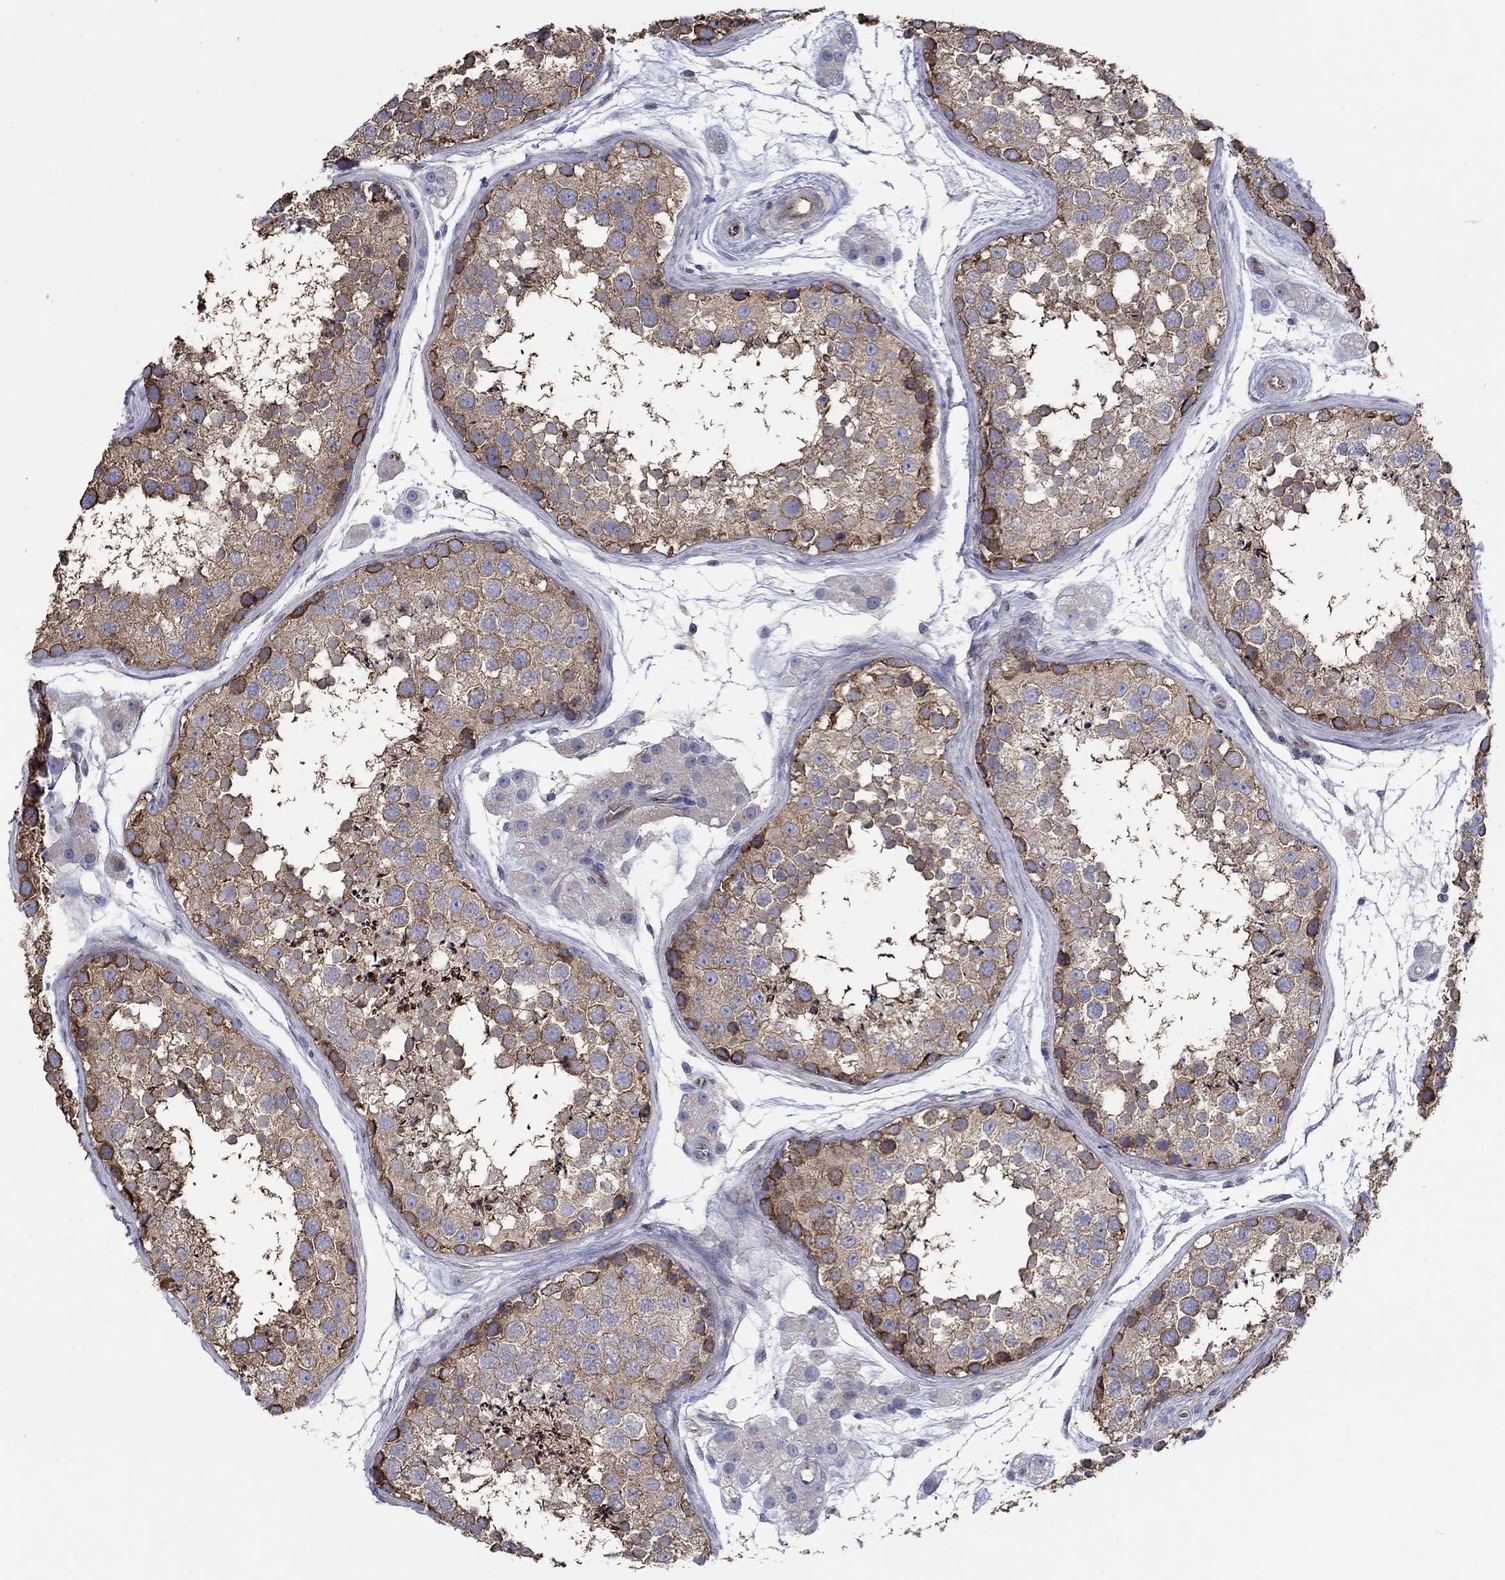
{"staining": {"intensity": "strong", "quantity": "<25%", "location": "cytoplasmic/membranous,nuclear"}, "tissue": "testis", "cell_type": "Cells in seminiferous ducts", "image_type": "normal", "snomed": [{"axis": "morphology", "description": "Normal tissue, NOS"}, {"axis": "topography", "description": "Testis"}], "caption": "Immunohistochemistry micrograph of normal testis: human testis stained using immunohistochemistry exhibits medium levels of strong protein expression localized specifically in the cytoplasmic/membranous,nuclear of cells in seminiferous ducts, appearing as a cytoplasmic/membranous,nuclear brown color.", "gene": "TPRN", "patient": {"sex": "male", "age": 41}}